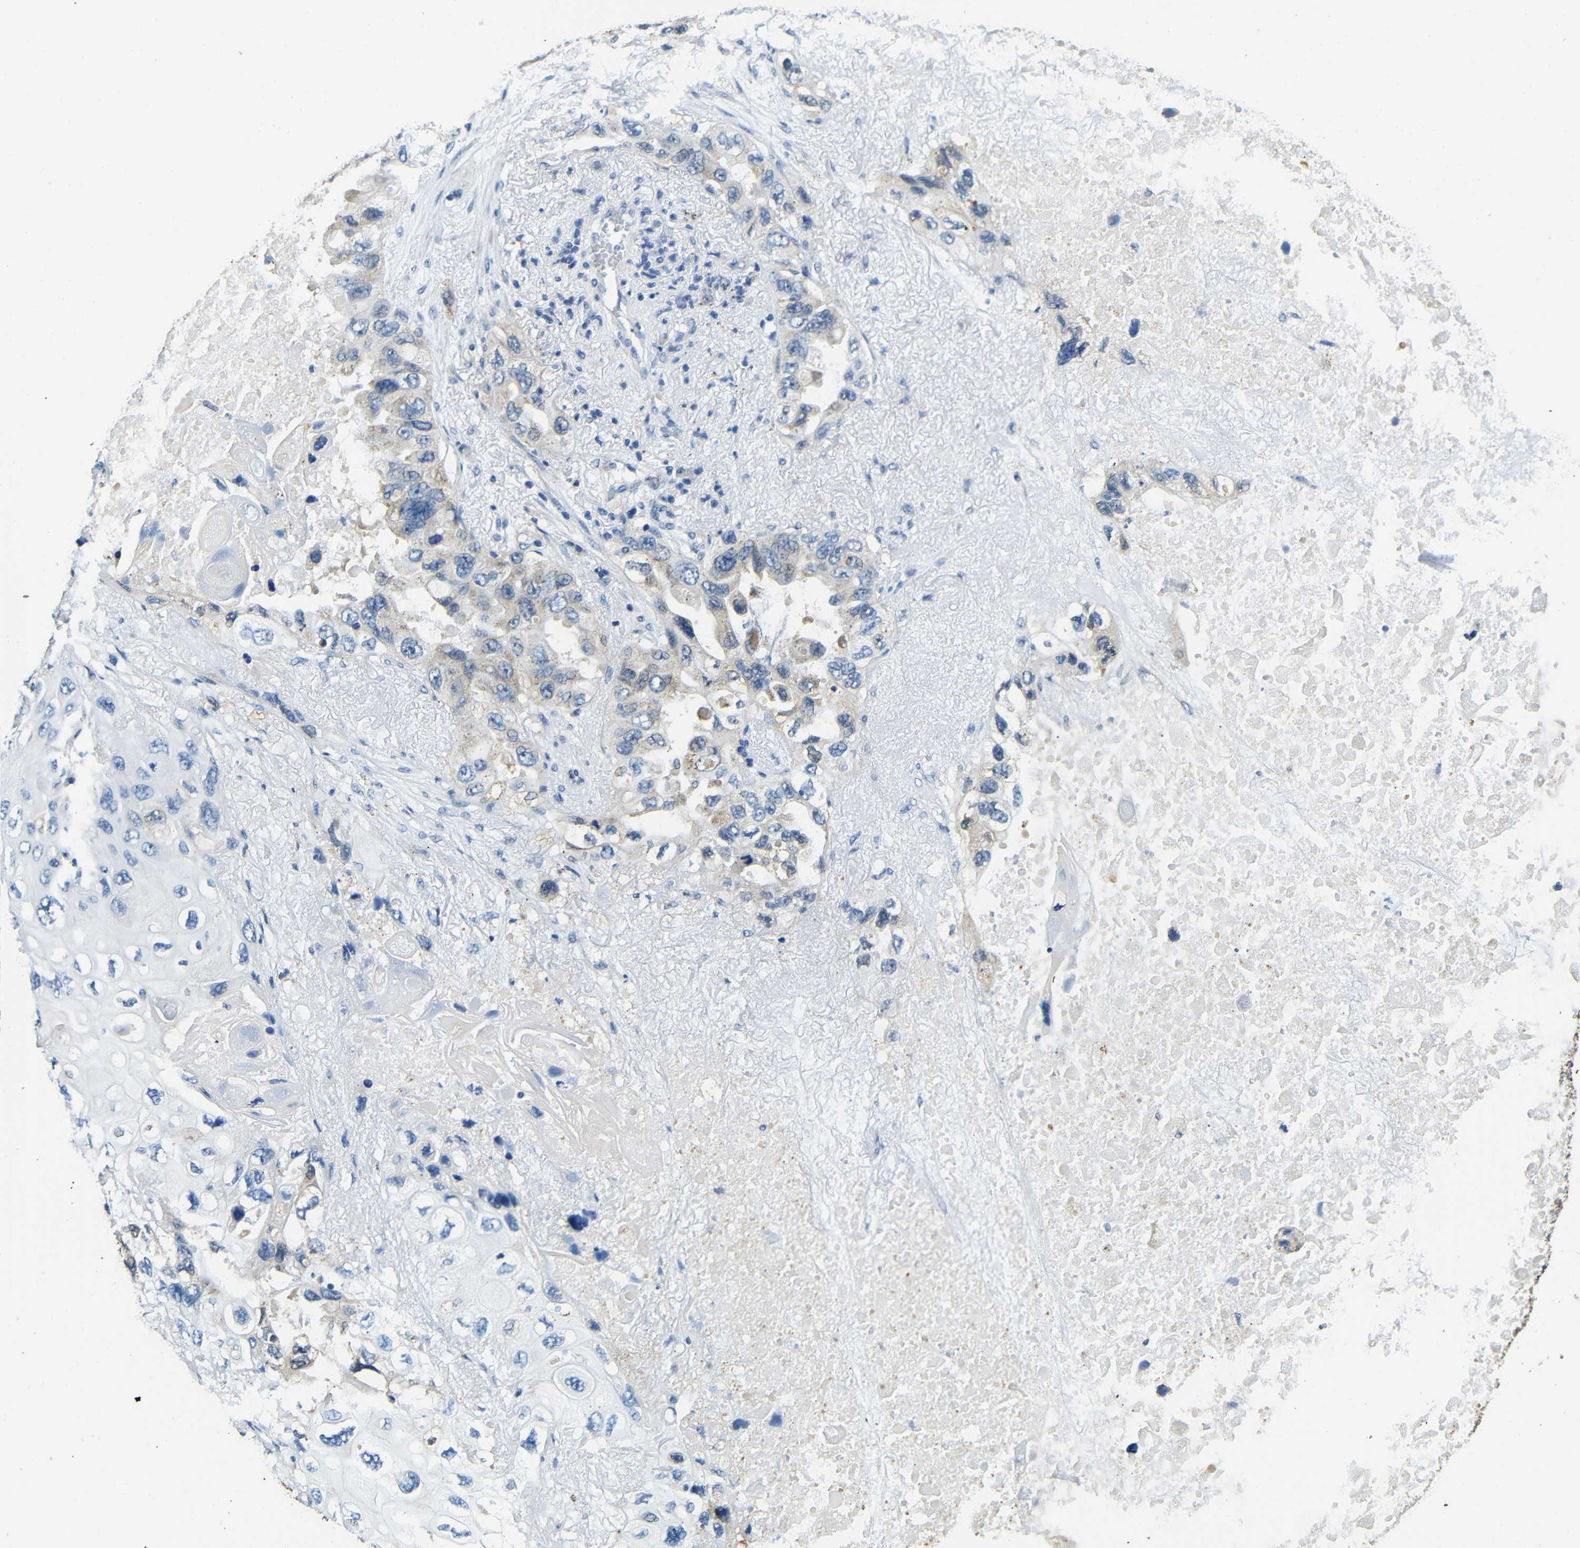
{"staining": {"intensity": "negative", "quantity": "none", "location": "none"}, "tissue": "lung cancer", "cell_type": "Tumor cells", "image_type": "cancer", "snomed": [{"axis": "morphology", "description": "Squamous cell carcinoma, NOS"}, {"axis": "topography", "description": "Lung"}], "caption": "Photomicrograph shows no protein staining in tumor cells of lung cancer (squamous cell carcinoma) tissue.", "gene": "FMO5", "patient": {"sex": "female", "age": 73}}